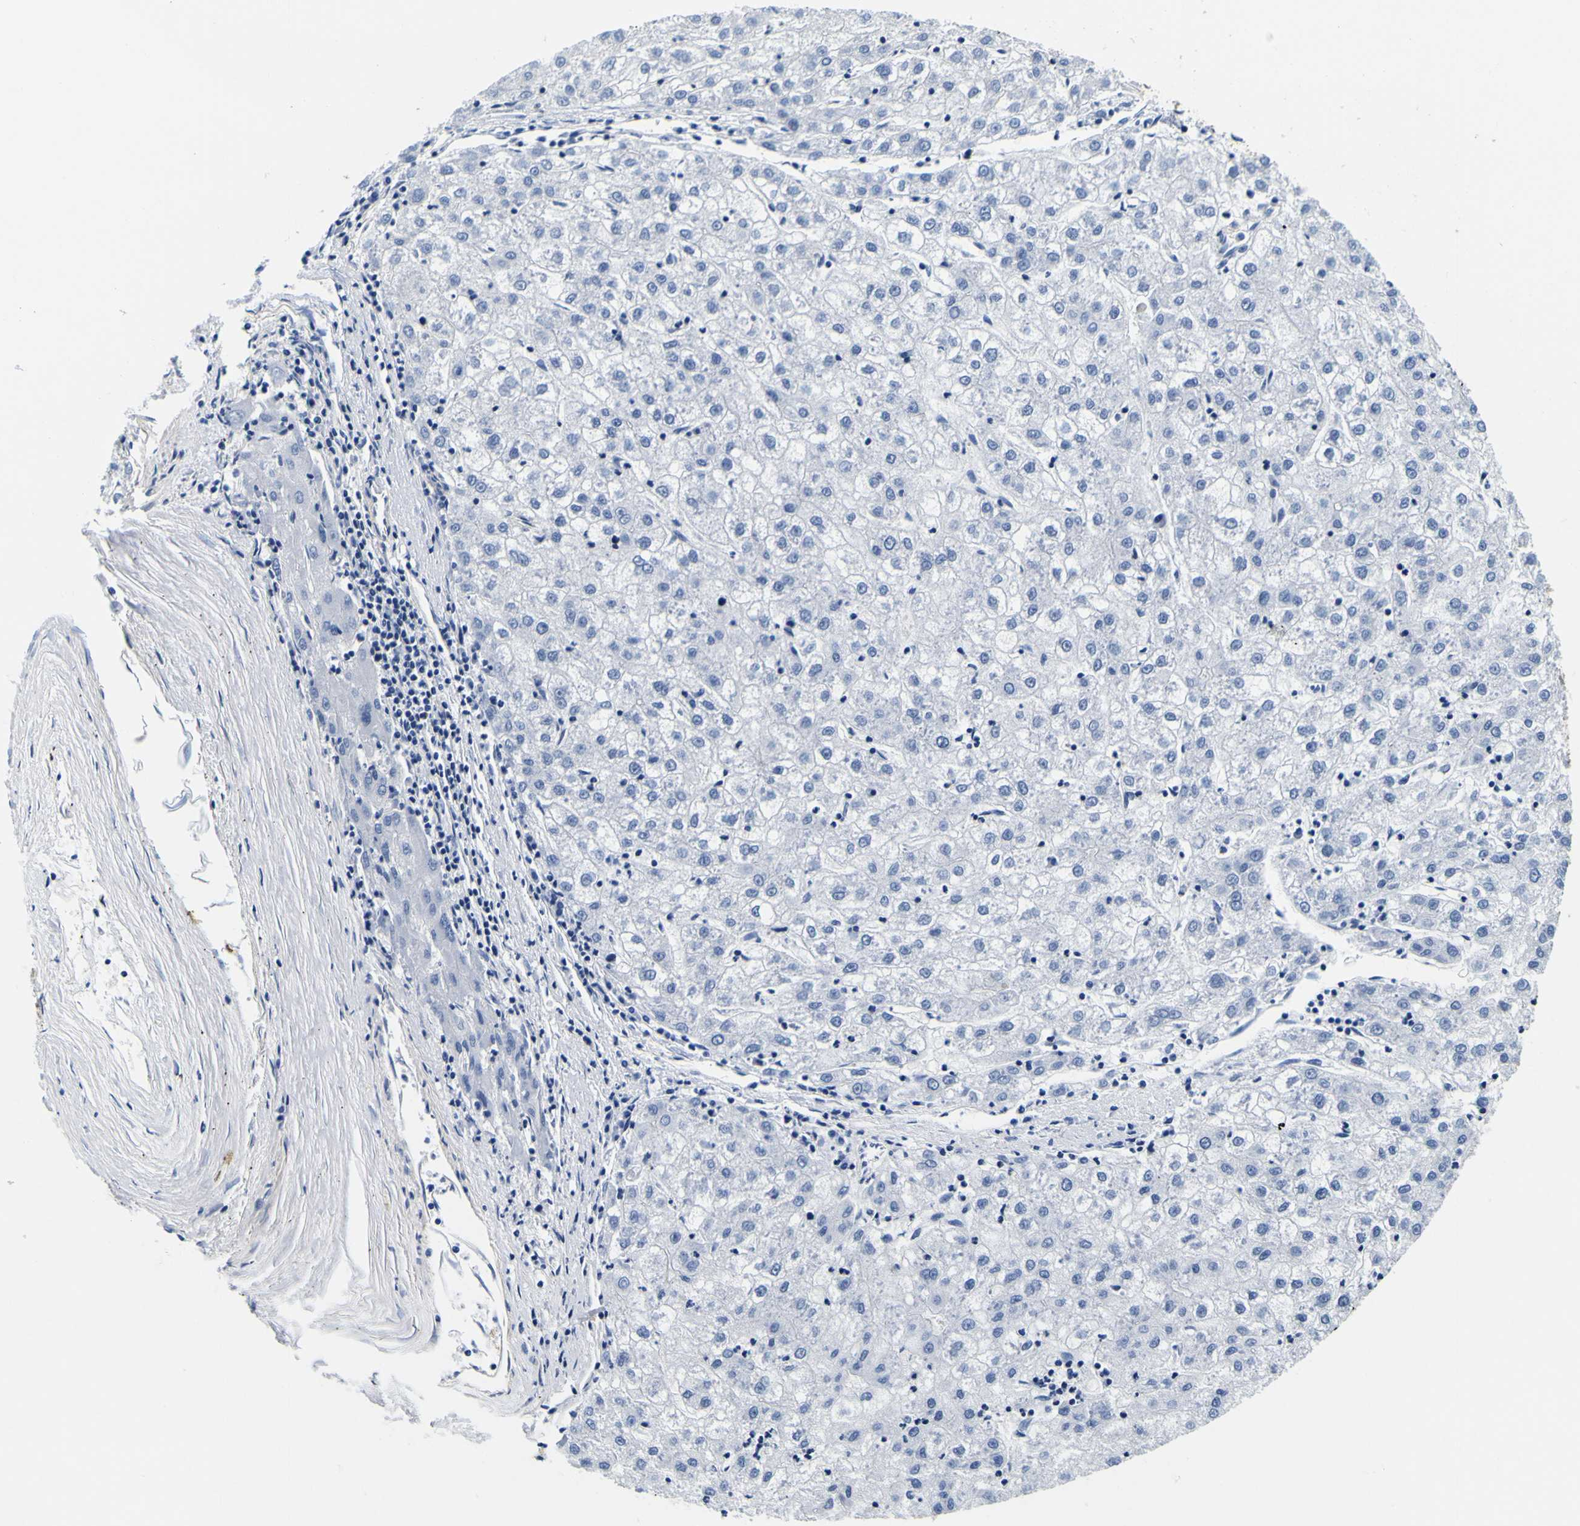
{"staining": {"intensity": "negative", "quantity": "none", "location": "none"}, "tissue": "liver cancer", "cell_type": "Tumor cells", "image_type": "cancer", "snomed": [{"axis": "morphology", "description": "Carcinoma, Hepatocellular, NOS"}, {"axis": "topography", "description": "Liver"}], "caption": "This micrograph is of liver cancer (hepatocellular carcinoma) stained with IHC to label a protein in brown with the nuclei are counter-stained blue. There is no expression in tumor cells.", "gene": "TUBA1B", "patient": {"sex": "male", "age": 72}}